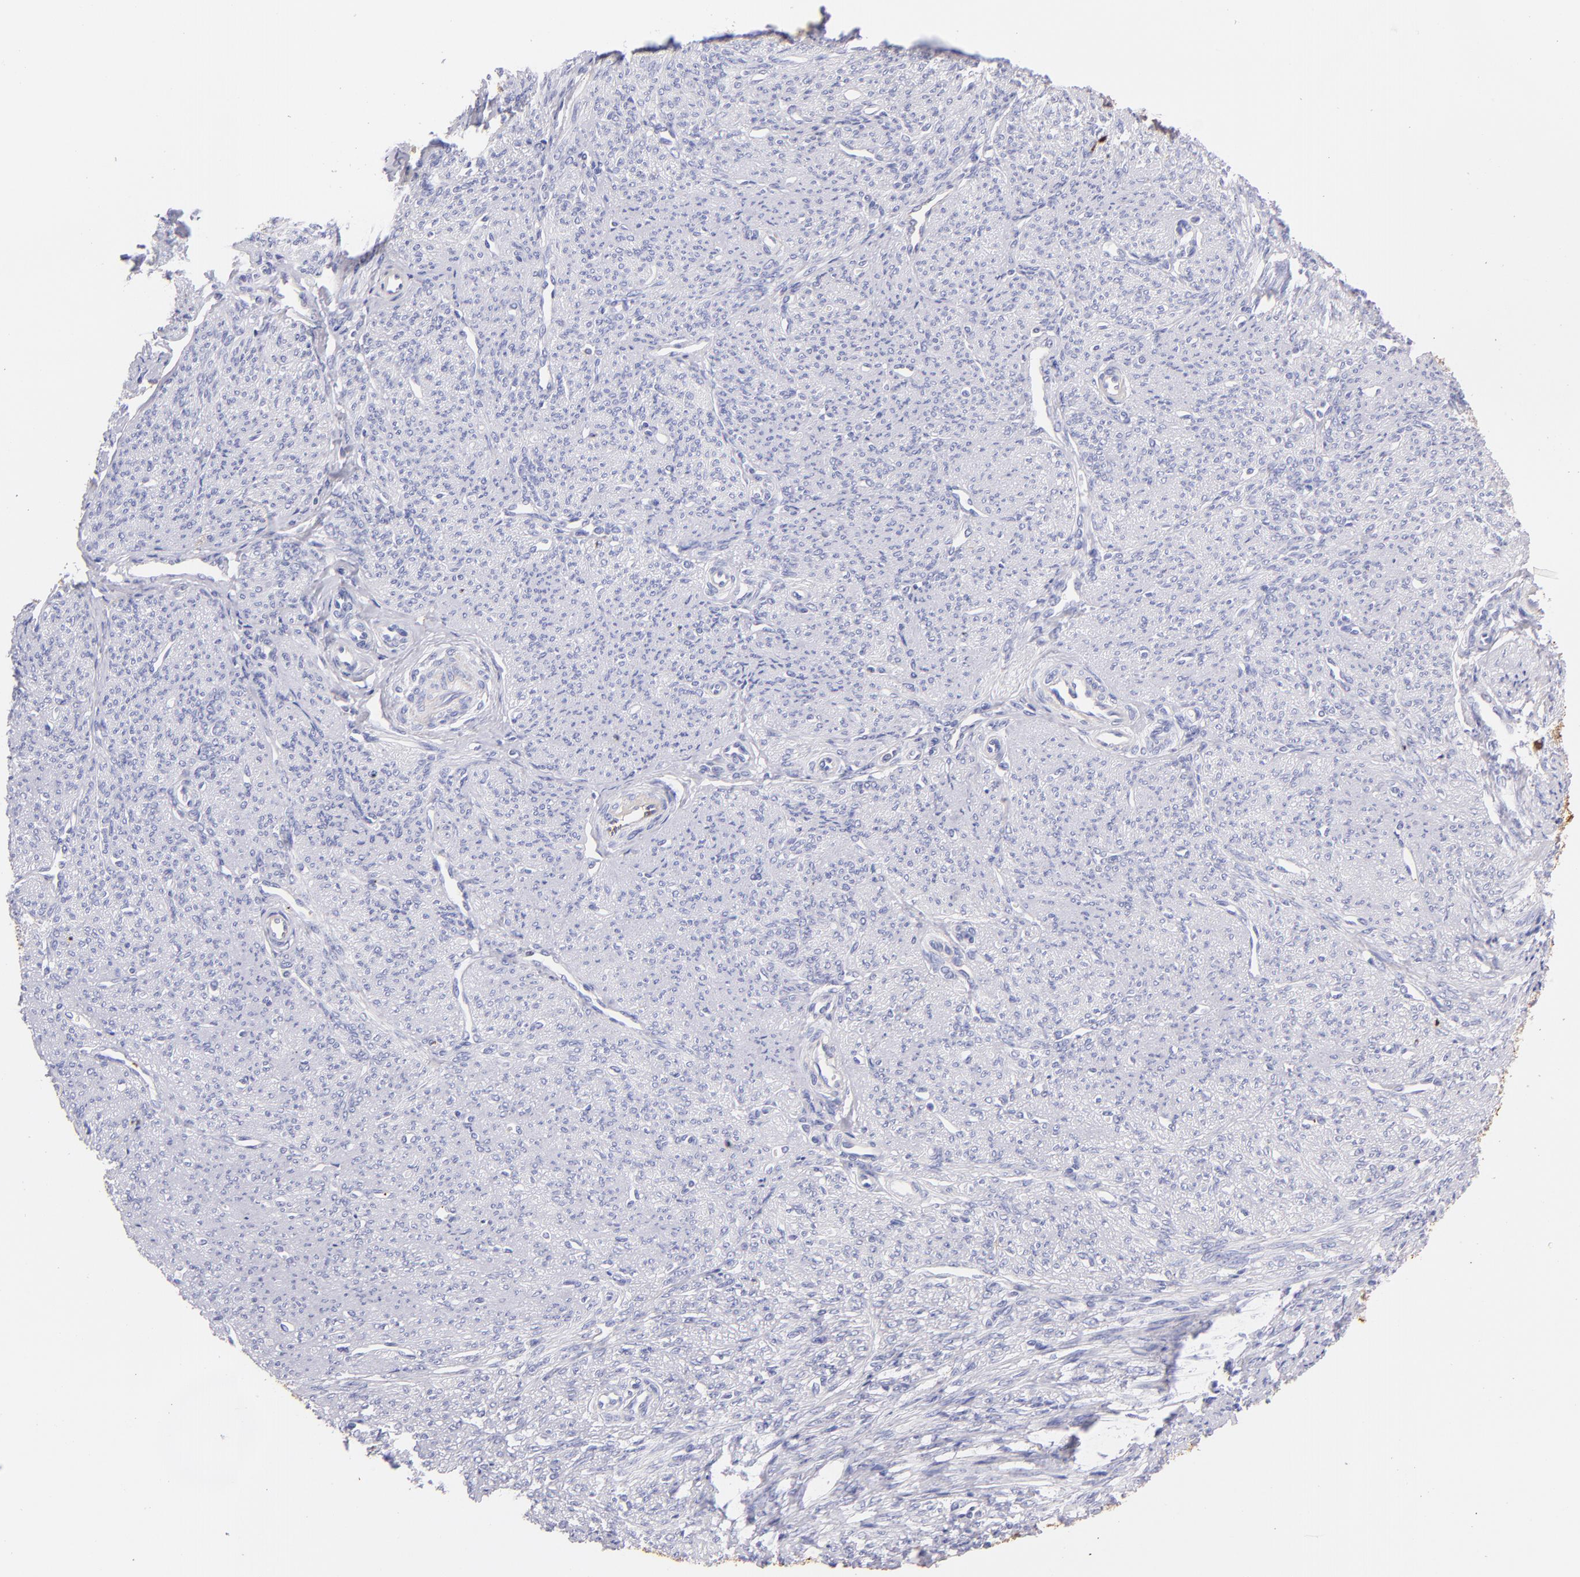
{"staining": {"intensity": "negative", "quantity": "none", "location": "none"}, "tissue": "smooth muscle", "cell_type": "Smooth muscle cells", "image_type": "normal", "snomed": [{"axis": "morphology", "description": "Normal tissue, NOS"}, {"axis": "topography", "description": "Cervix"}, {"axis": "topography", "description": "Endometrium"}], "caption": "Immunohistochemical staining of unremarkable human smooth muscle reveals no significant expression in smooth muscle cells.", "gene": "FGB", "patient": {"sex": "female", "age": 65}}